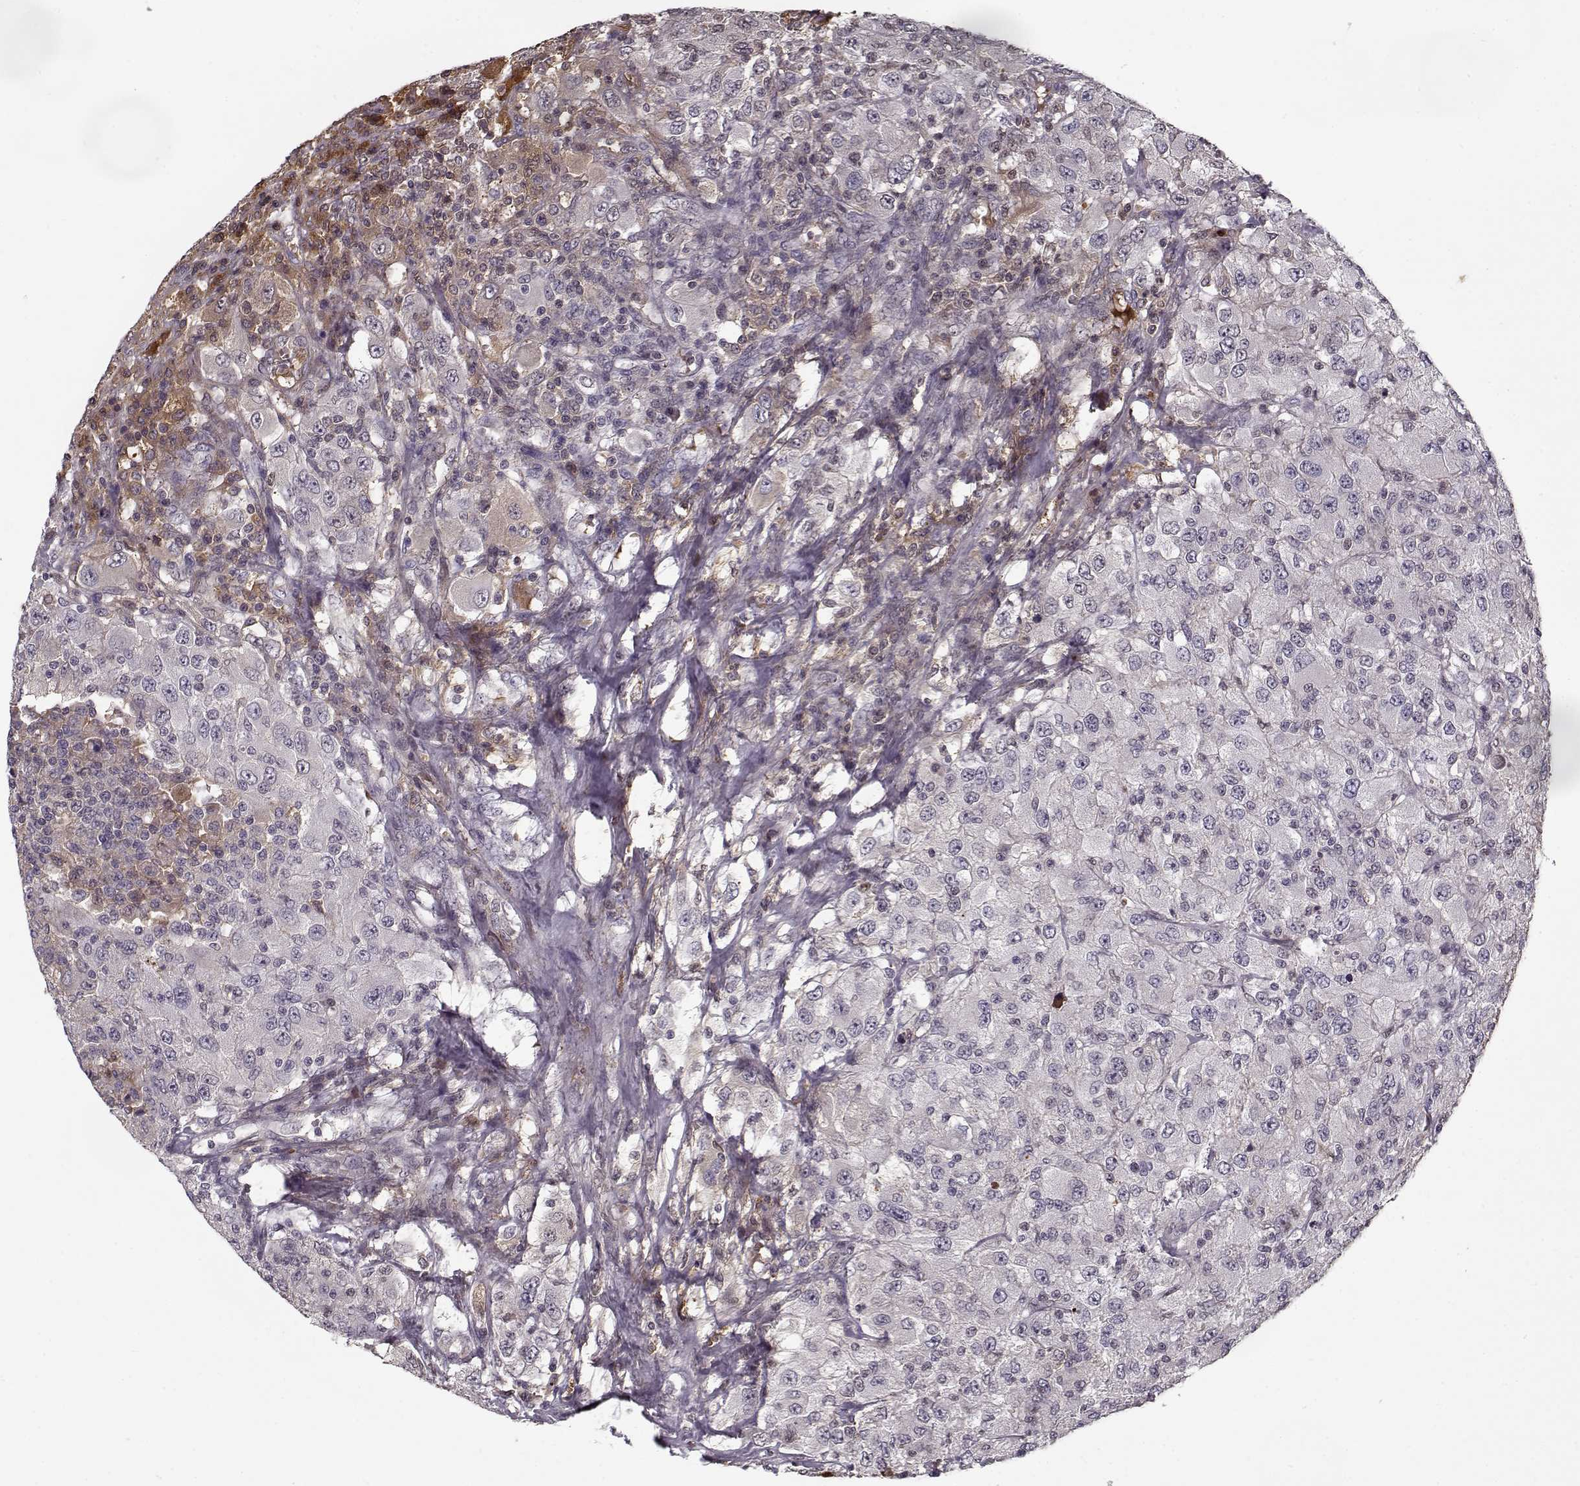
{"staining": {"intensity": "negative", "quantity": "none", "location": "none"}, "tissue": "renal cancer", "cell_type": "Tumor cells", "image_type": "cancer", "snomed": [{"axis": "morphology", "description": "Adenocarcinoma, NOS"}, {"axis": "topography", "description": "Kidney"}], "caption": "This is a image of immunohistochemistry staining of renal adenocarcinoma, which shows no expression in tumor cells.", "gene": "AFM", "patient": {"sex": "female", "age": 67}}